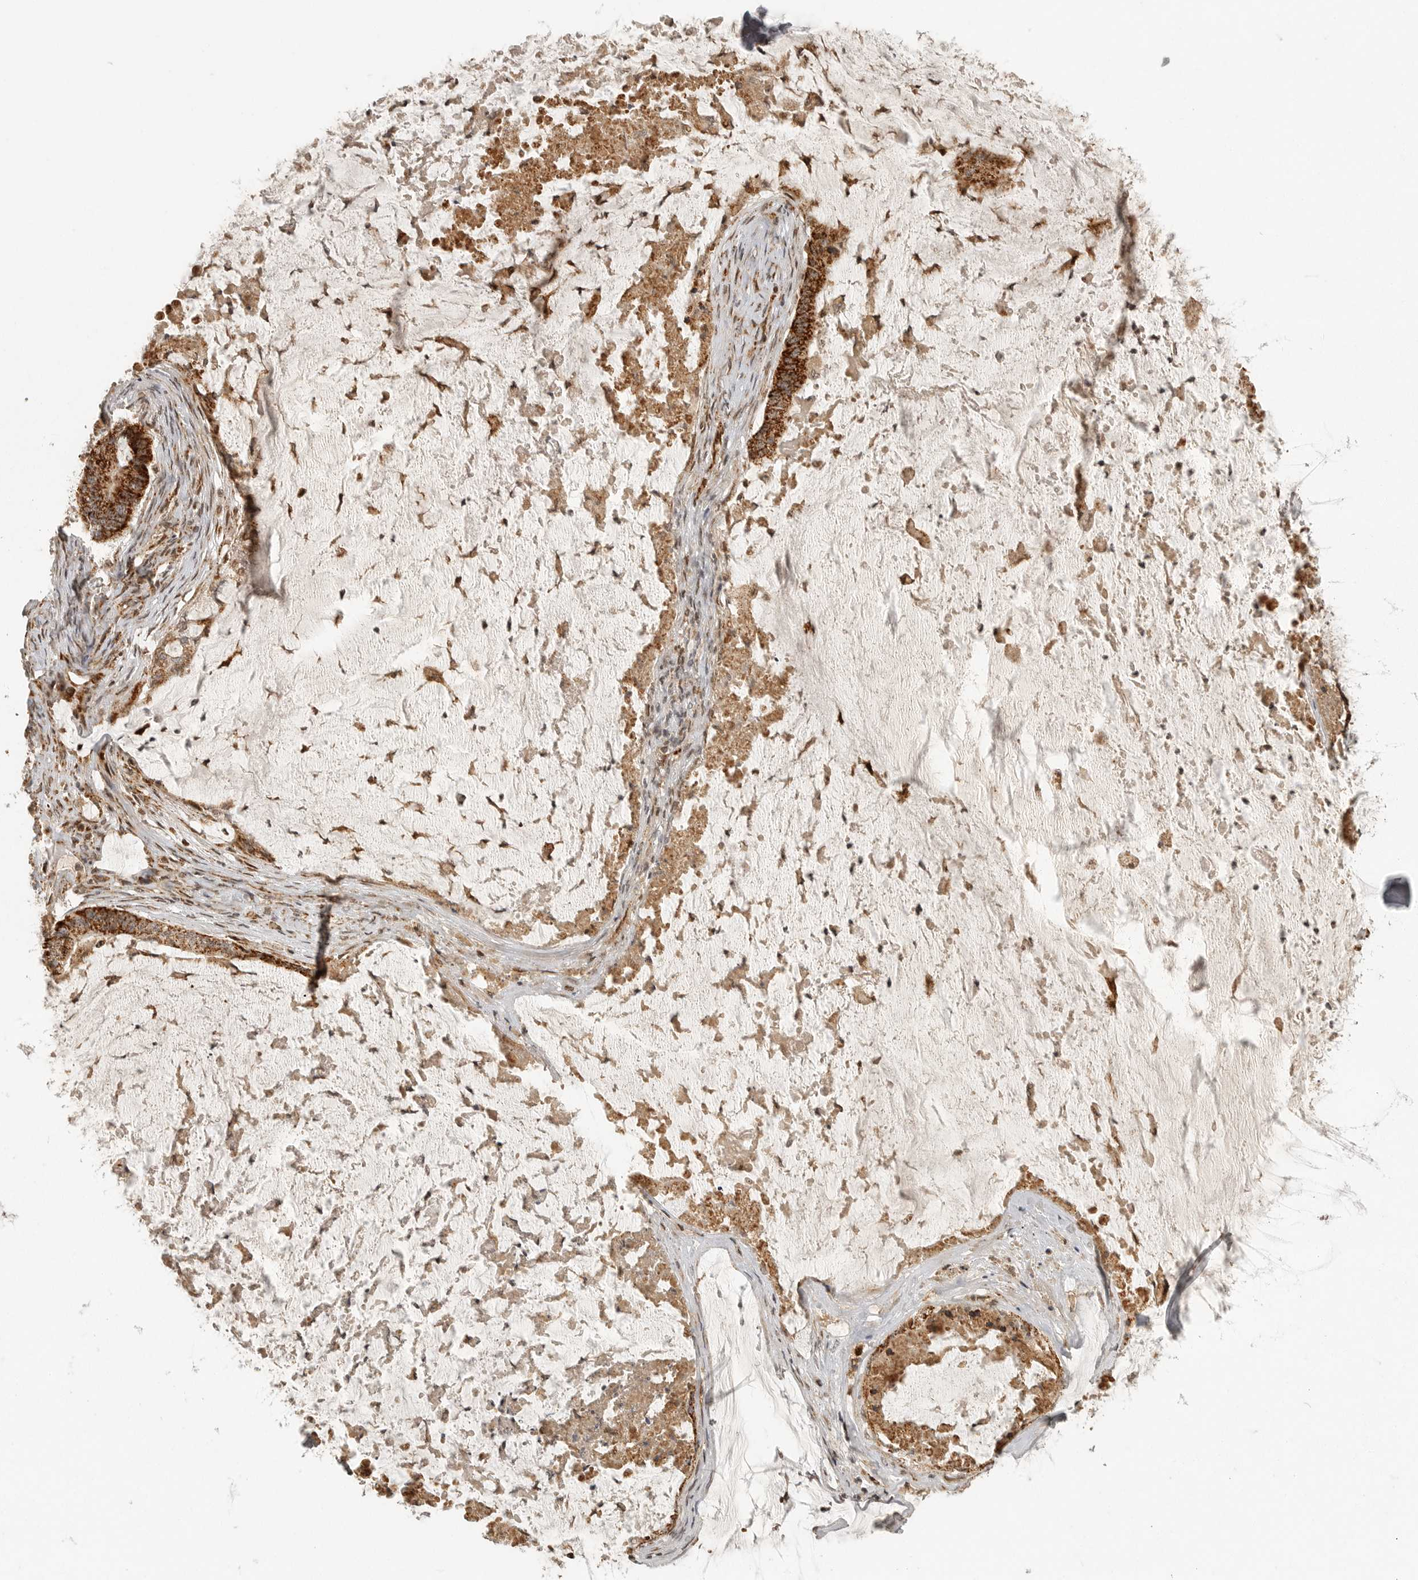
{"staining": {"intensity": "strong", "quantity": ">75%", "location": "cytoplasmic/membranous"}, "tissue": "ovarian cancer", "cell_type": "Tumor cells", "image_type": "cancer", "snomed": [{"axis": "morphology", "description": "Cystadenocarcinoma, mucinous, NOS"}, {"axis": "topography", "description": "Ovary"}], "caption": "Ovarian cancer was stained to show a protein in brown. There is high levels of strong cytoplasmic/membranous positivity in about >75% of tumor cells.", "gene": "NARS2", "patient": {"sex": "female", "age": 61}}